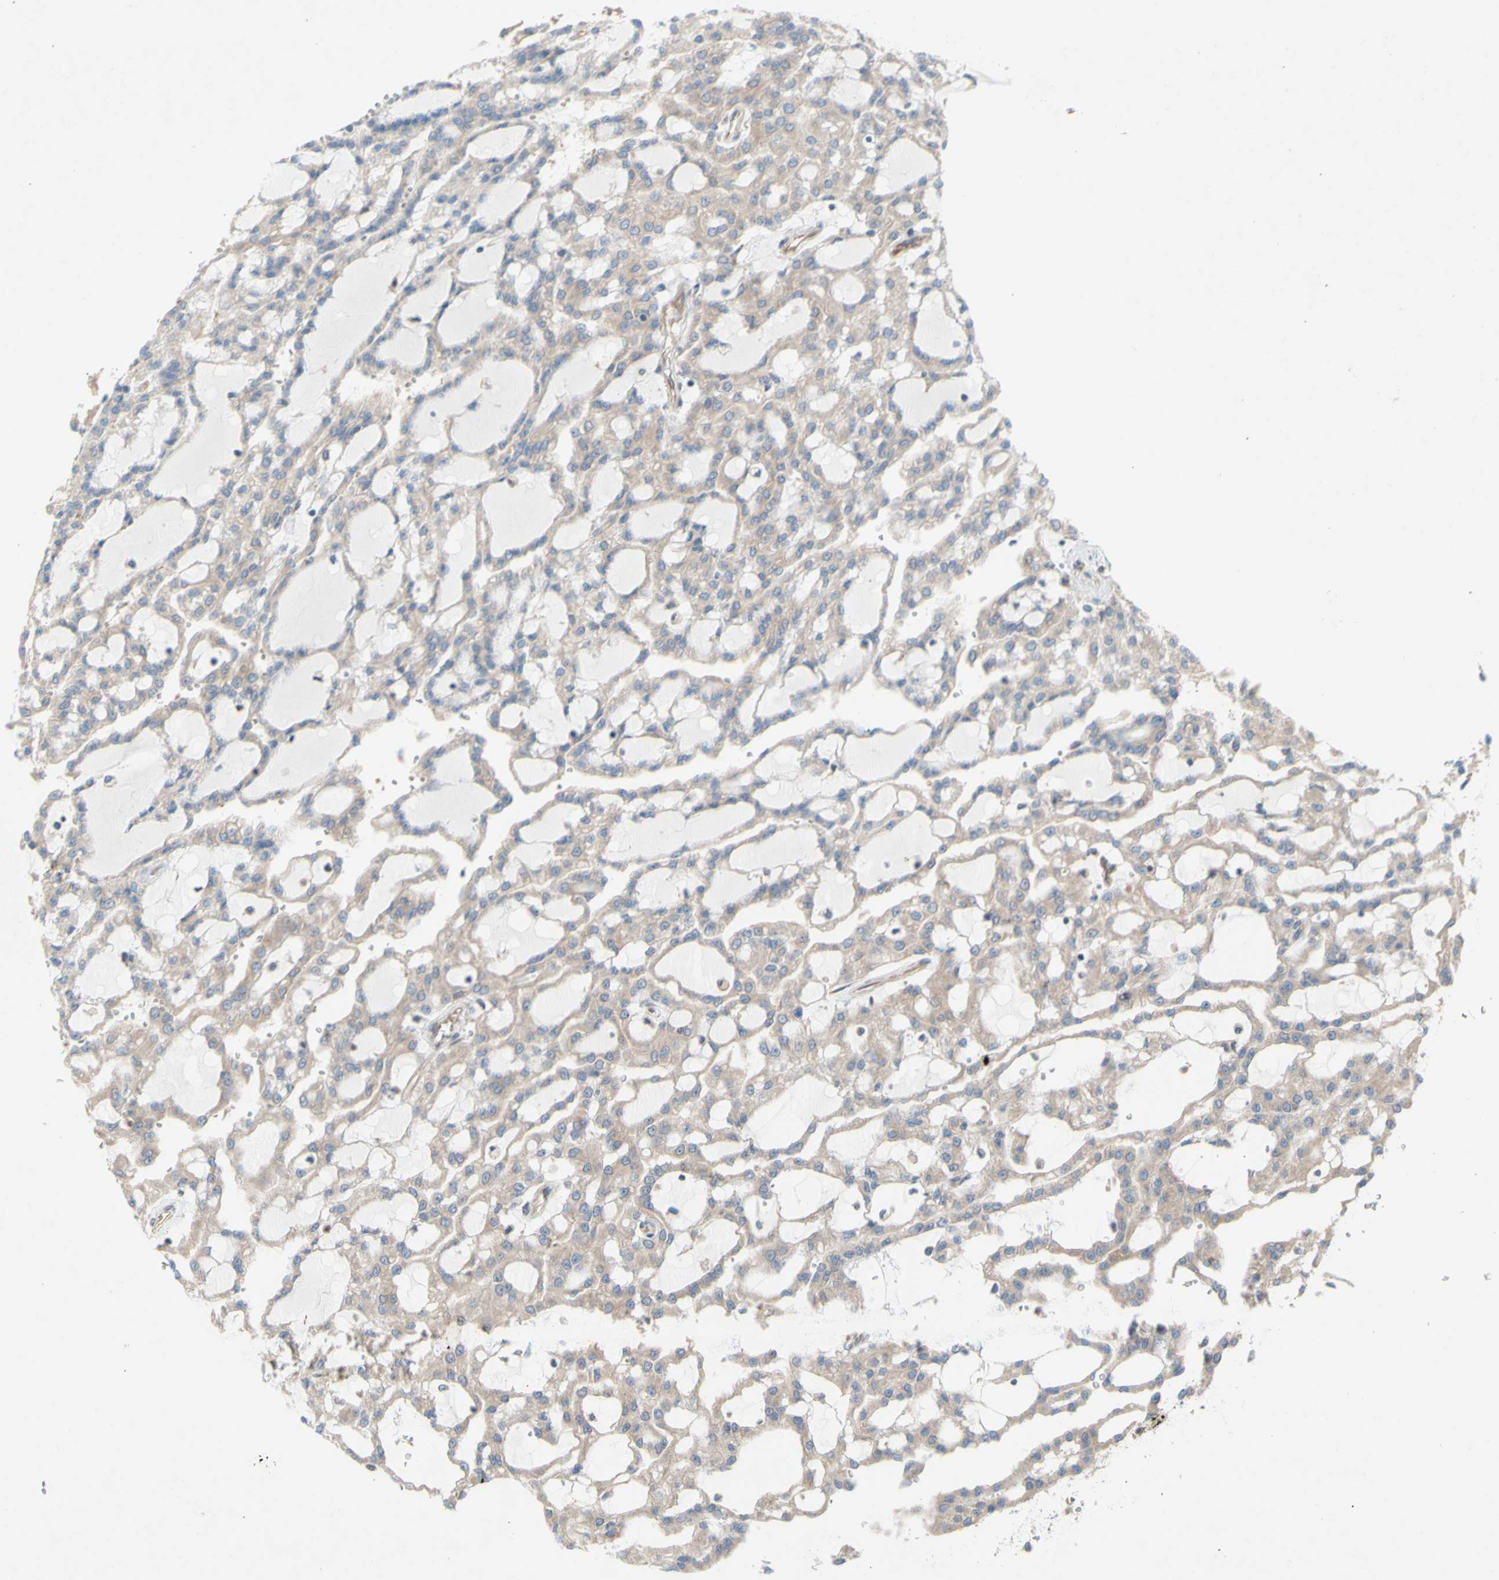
{"staining": {"intensity": "weak", "quantity": ">75%", "location": "cytoplasmic/membranous"}, "tissue": "renal cancer", "cell_type": "Tumor cells", "image_type": "cancer", "snomed": [{"axis": "morphology", "description": "Adenocarcinoma, NOS"}, {"axis": "topography", "description": "Kidney"}], "caption": "Protein analysis of adenocarcinoma (renal) tissue shows weak cytoplasmic/membranous positivity in about >75% of tumor cells.", "gene": "KLC1", "patient": {"sex": "male", "age": 63}}